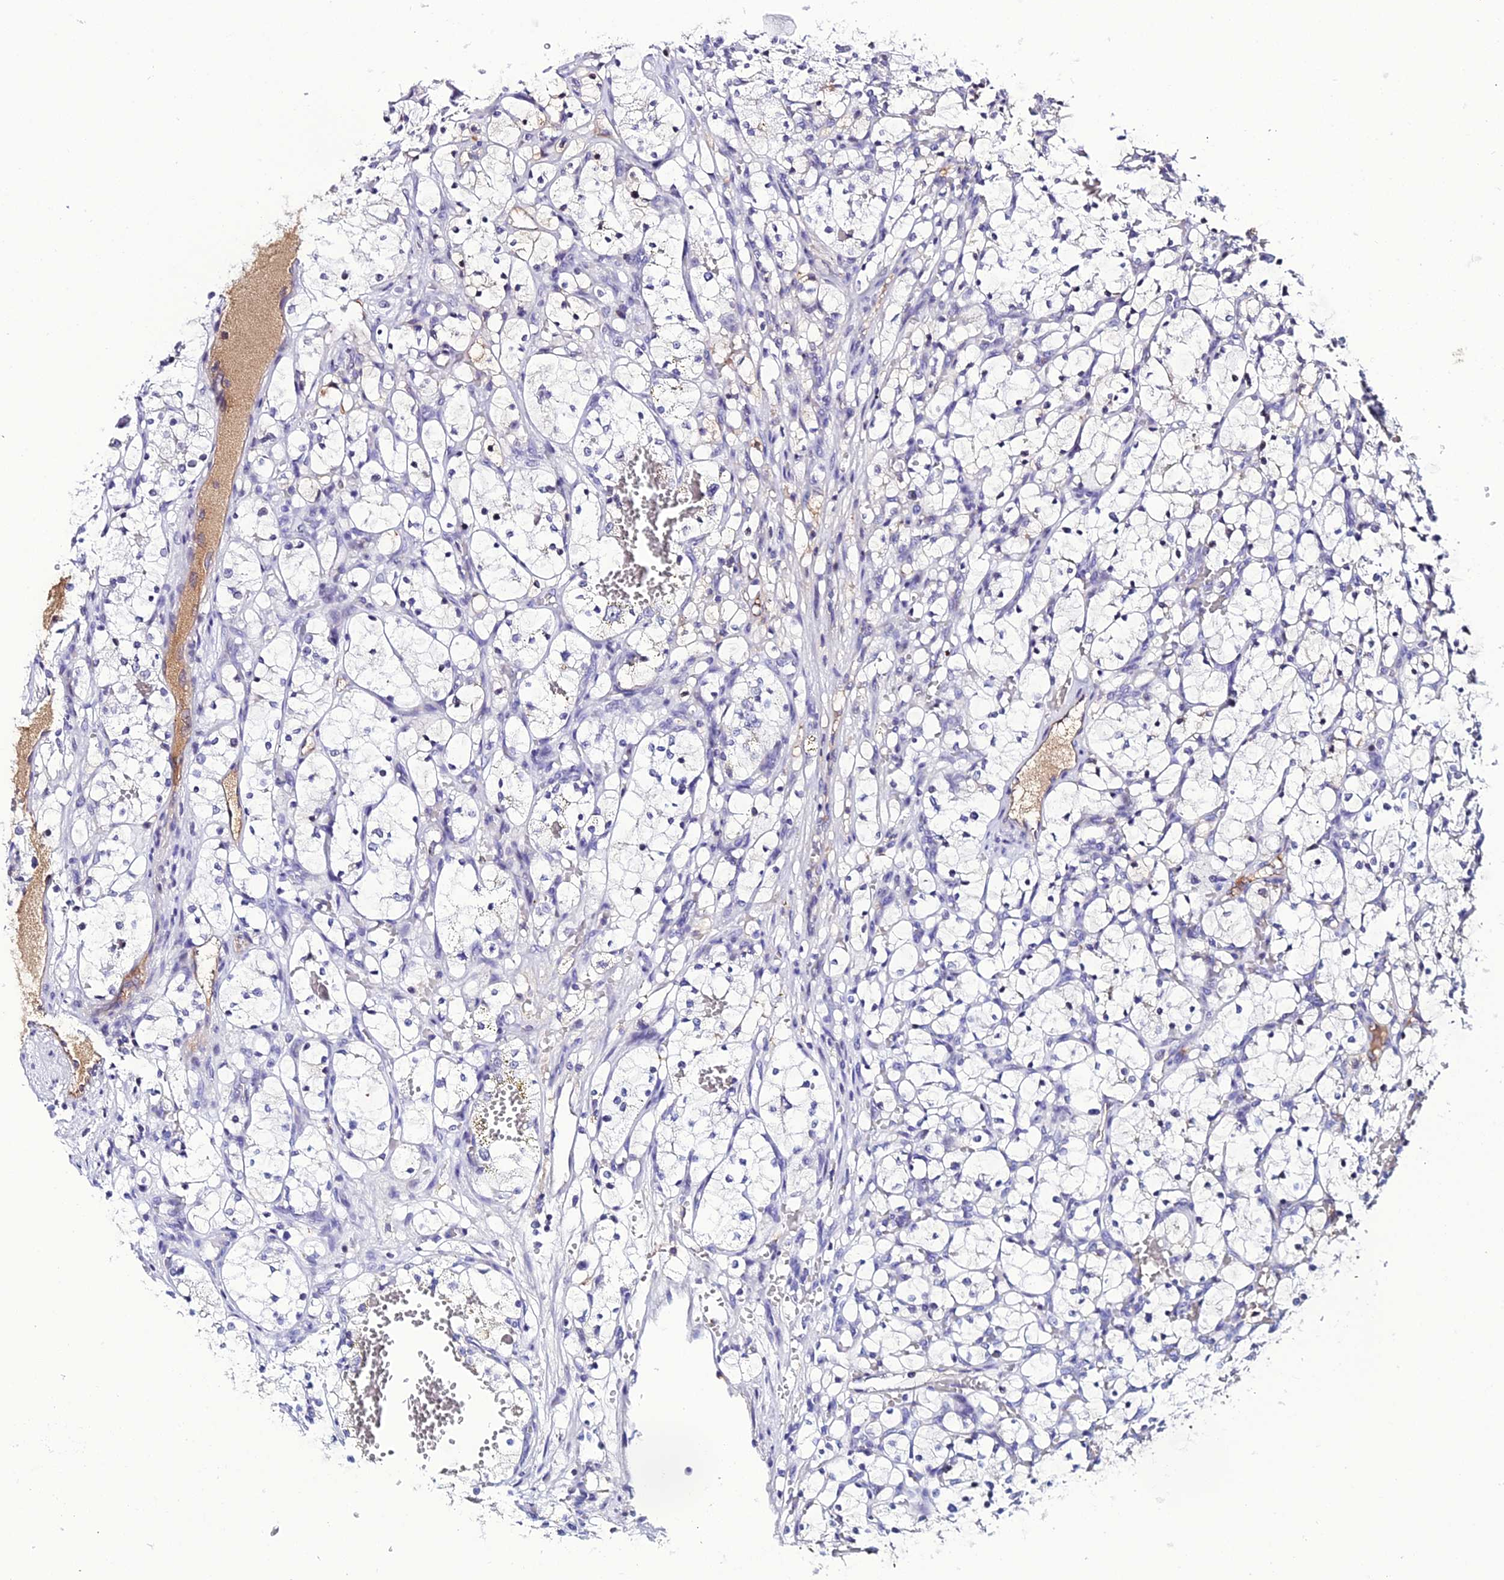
{"staining": {"intensity": "negative", "quantity": "none", "location": "none"}, "tissue": "renal cancer", "cell_type": "Tumor cells", "image_type": "cancer", "snomed": [{"axis": "morphology", "description": "Adenocarcinoma, NOS"}, {"axis": "topography", "description": "Kidney"}], "caption": "The IHC image has no significant positivity in tumor cells of renal cancer (adenocarcinoma) tissue.", "gene": "DEFB132", "patient": {"sex": "female", "age": 69}}